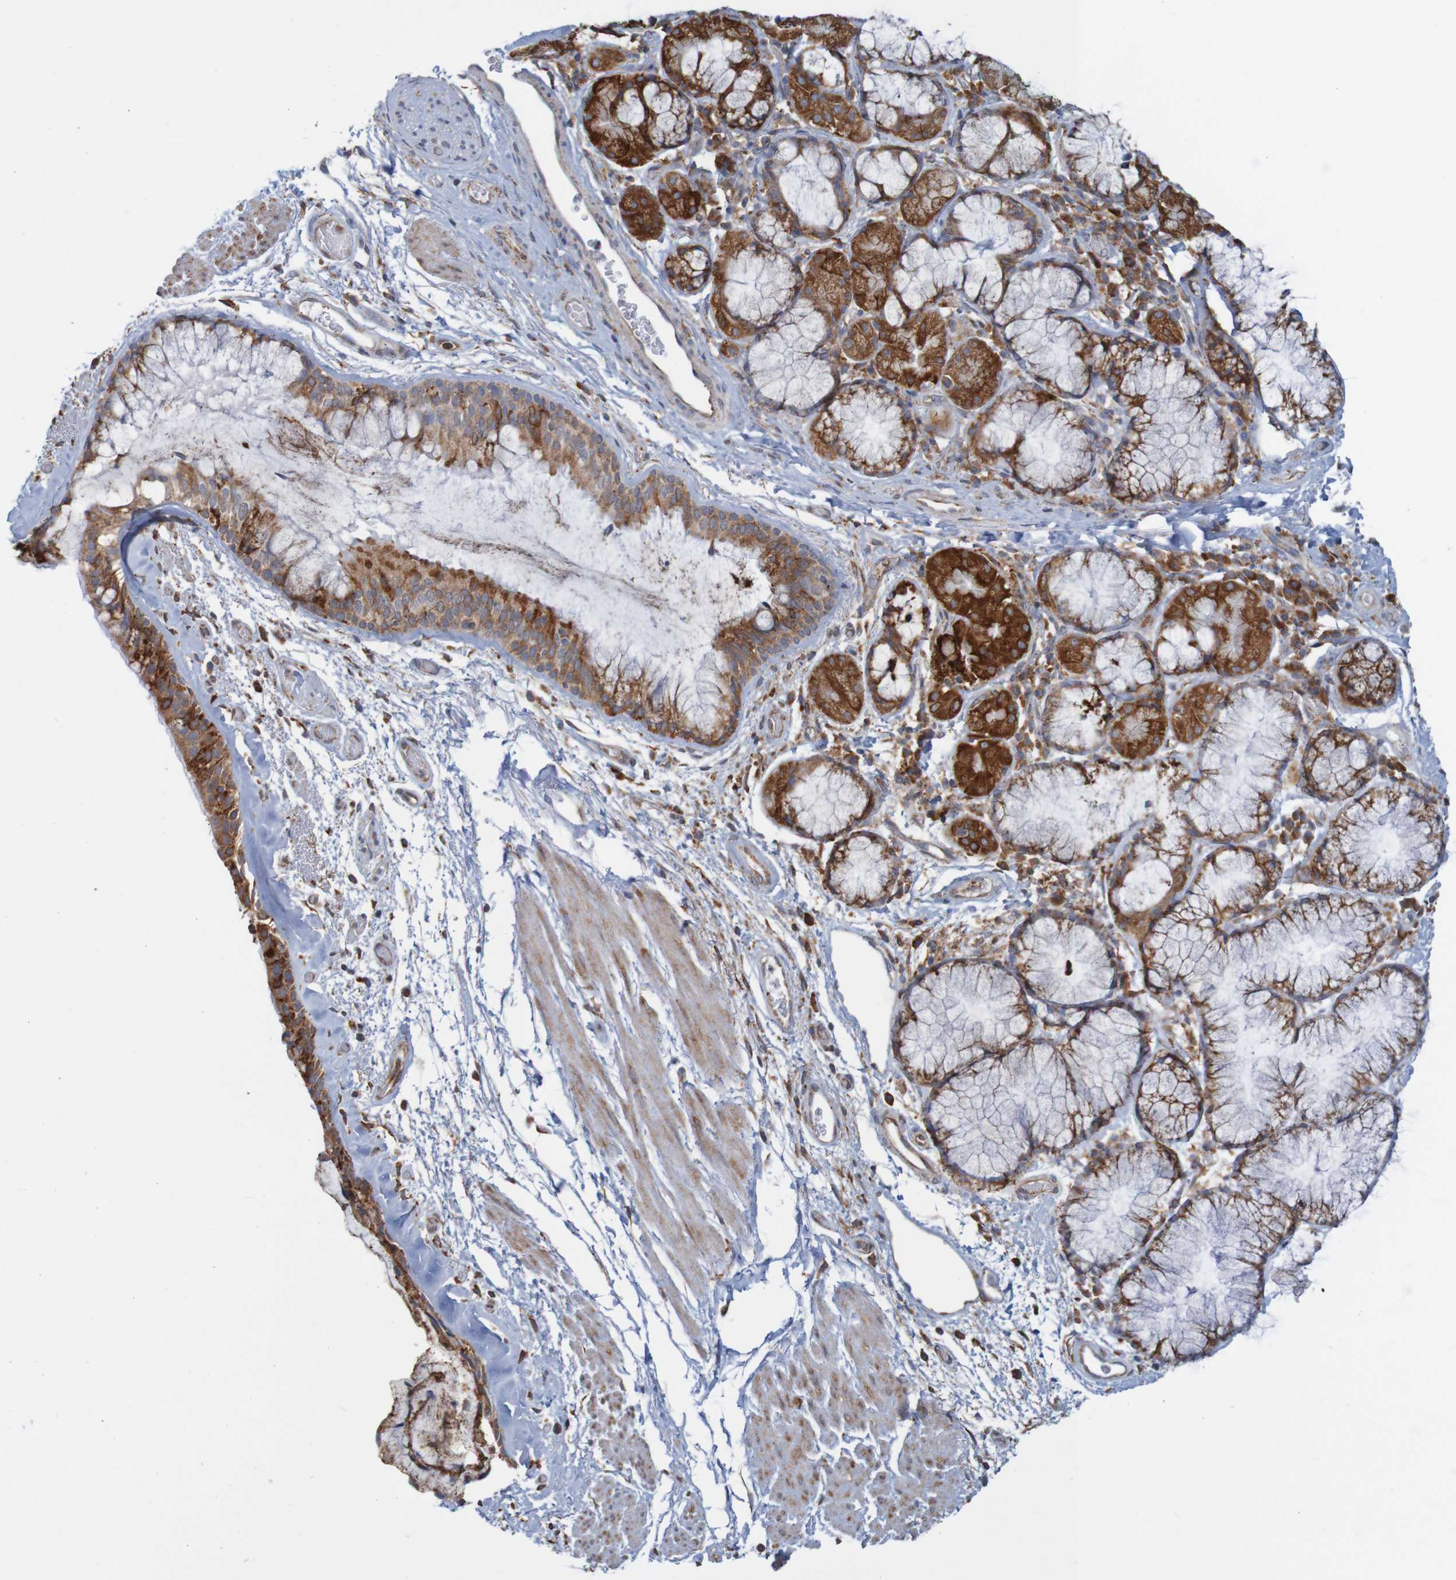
{"staining": {"intensity": "strong", "quantity": "25%-75%", "location": "cytoplasmic/membranous"}, "tissue": "bronchus", "cell_type": "Respiratory epithelial cells", "image_type": "normal", "snomed": [{"axis": "morphology", "description": "Normal tissue, NOS"}, {"axis": "morphology", "description": "Adenocarcinoma, NOS"}, {"axis": "topography", "description": "Bronchus"}, {"axis": "topography", "description": "Lung"}], "caption": "Respiratory epithelial cells demonstrate high levels of strong cytoplasmic/membranous positivity in about 25%-75% of cells in normal human bronchus. (brown staining indicates protein expression, while blue staining denotes nuclei).", "gene": "PDIA3", "patient": {"sex": "female", "age": 54}}